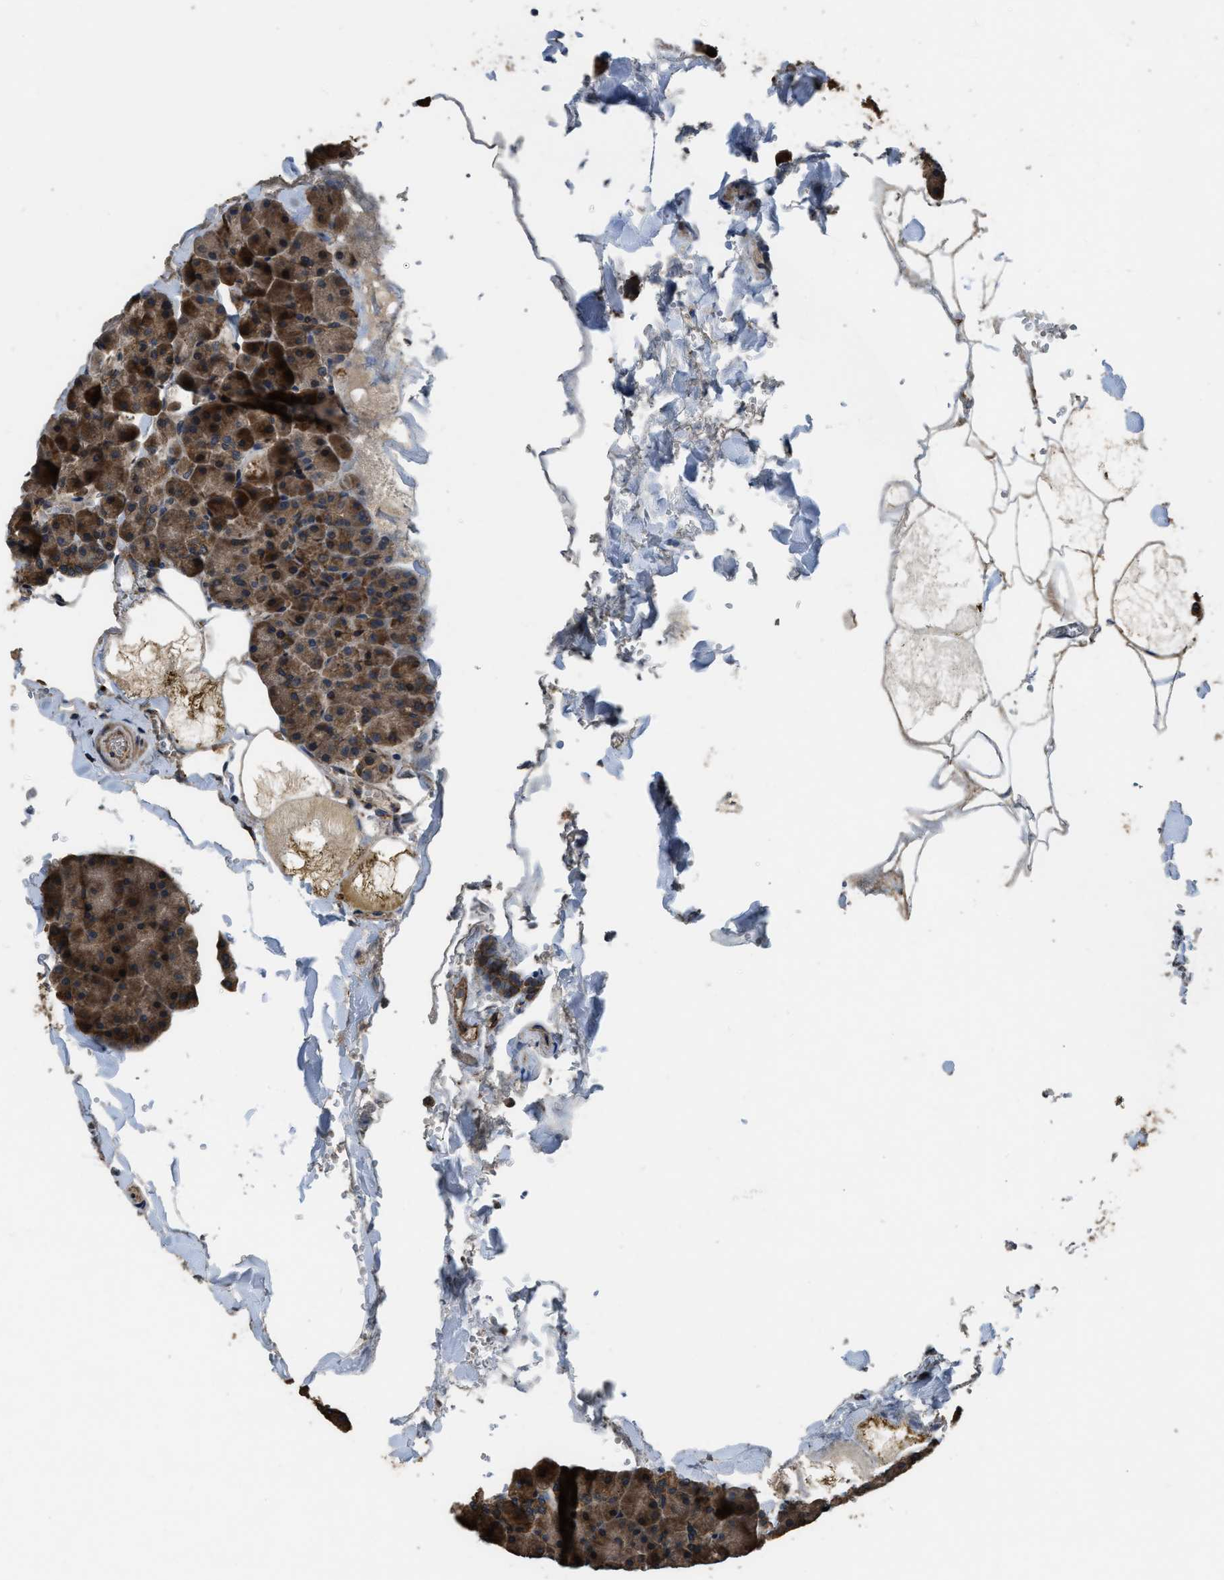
{"staining": {"intensity": "strong", "quantity": ">75%", "location": "cytoplasmic/membranous"}, "tissue": "pancreas", "cell_type": "Exocrine glandular cells", "image_type": "normal", "snomed": [{"axis": "morphology", "description": "Normal tissue, NOS"}, {"axis": "topography", "description": "Pancreas"}], "caption": "An immunohistochemistry histopathology image of unremarkable tissue is shown. Protein staining in brown highlights strong cytoplasmic/membranous positivity in pancreas within exocrine glandular cells. (IHC, brightfield microscopy, high magnification).", "gene": "GGH", "patient": {"sex": "male", "age": 35}}